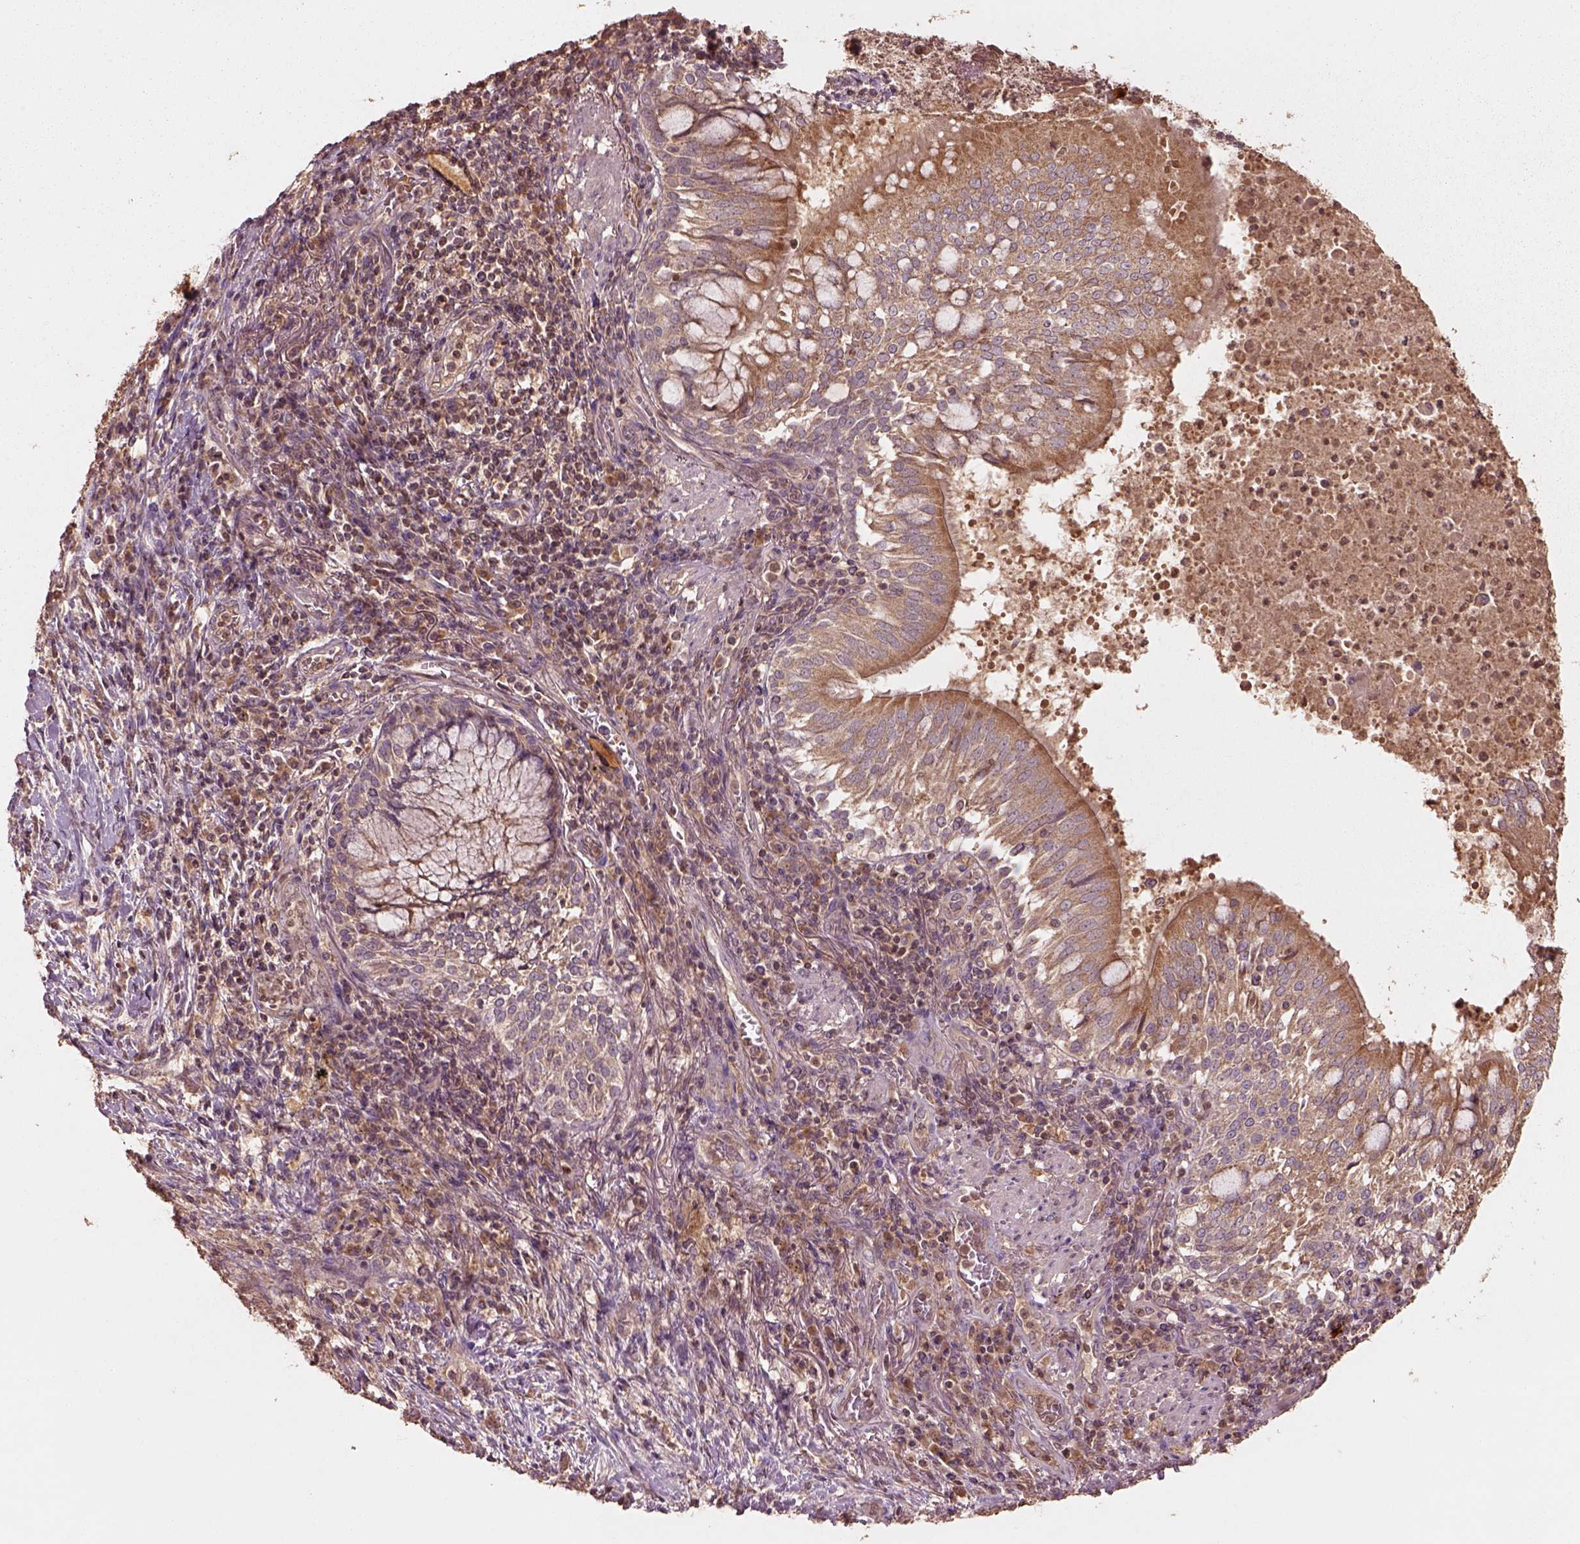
{"staining": {"intensity": "moderate", "quantity": "<25%", "location": "cytoplasmic/membranous"}, "tissue": "lung cancer", "cell_type": "Tumor cells", "image_type": "cancer", "snomed": [{"axis": "morphology", "description": "Normal tissue, NOS"}, {"axis": "morphology", "description": "Squamous cell carcinoma, NOS"}, {"axis": "topography", "description": "Bronchus"}, {"axis": "topography", "description": "Lung"}], "caption": "Immunohistochemical staining of squamous cell carcinoma (lung) reveals low levels of moderate cytoplasmic/membranous expression in about <25% of tumor cells.", "gene": "TRADD", "patient": {"sex": "male", "age": 64}}